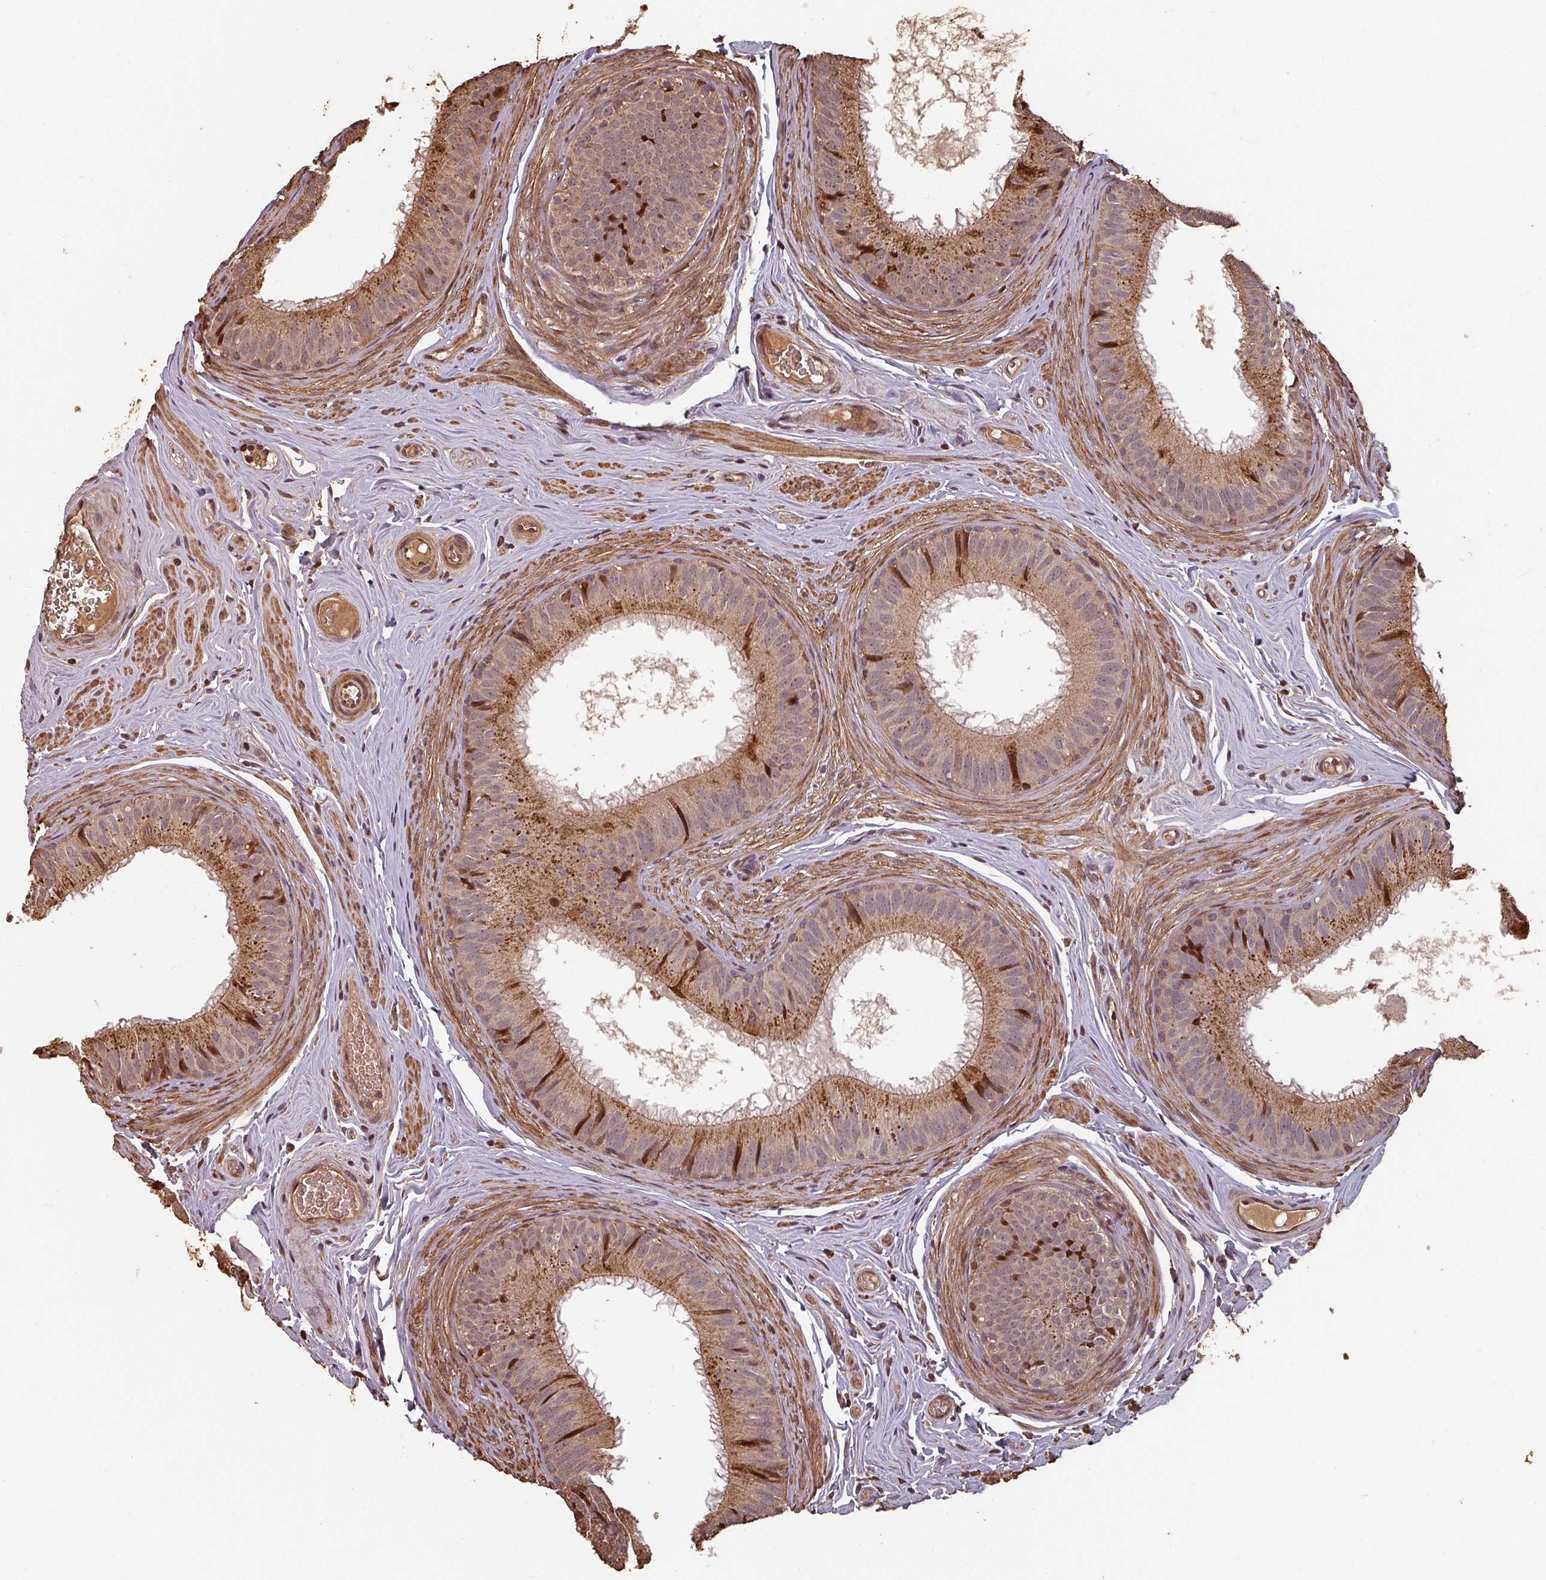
{"staining": {"intensity": "moderate", "quantity": ">75%", "location": "cytoplasmic/membranous,nuclear"}, "tissue": "epididymis", "cell_type": "Glandular cells", "image_type": "normal", "snomed": [{"axis": "morphology", "description": "Normal tissue, NOS"}, {"axis": "topography", "description": "Epididymis, spermatic cord, NOS"}], "caption": "A medium amount of moderate cytoplasmic/membranous,nuclear staining is appreciated in approximately >75% of glandular cells in unremarkable epididymis.", "gene": "EID1", "patient": {"sex": "male", "age": 25}}